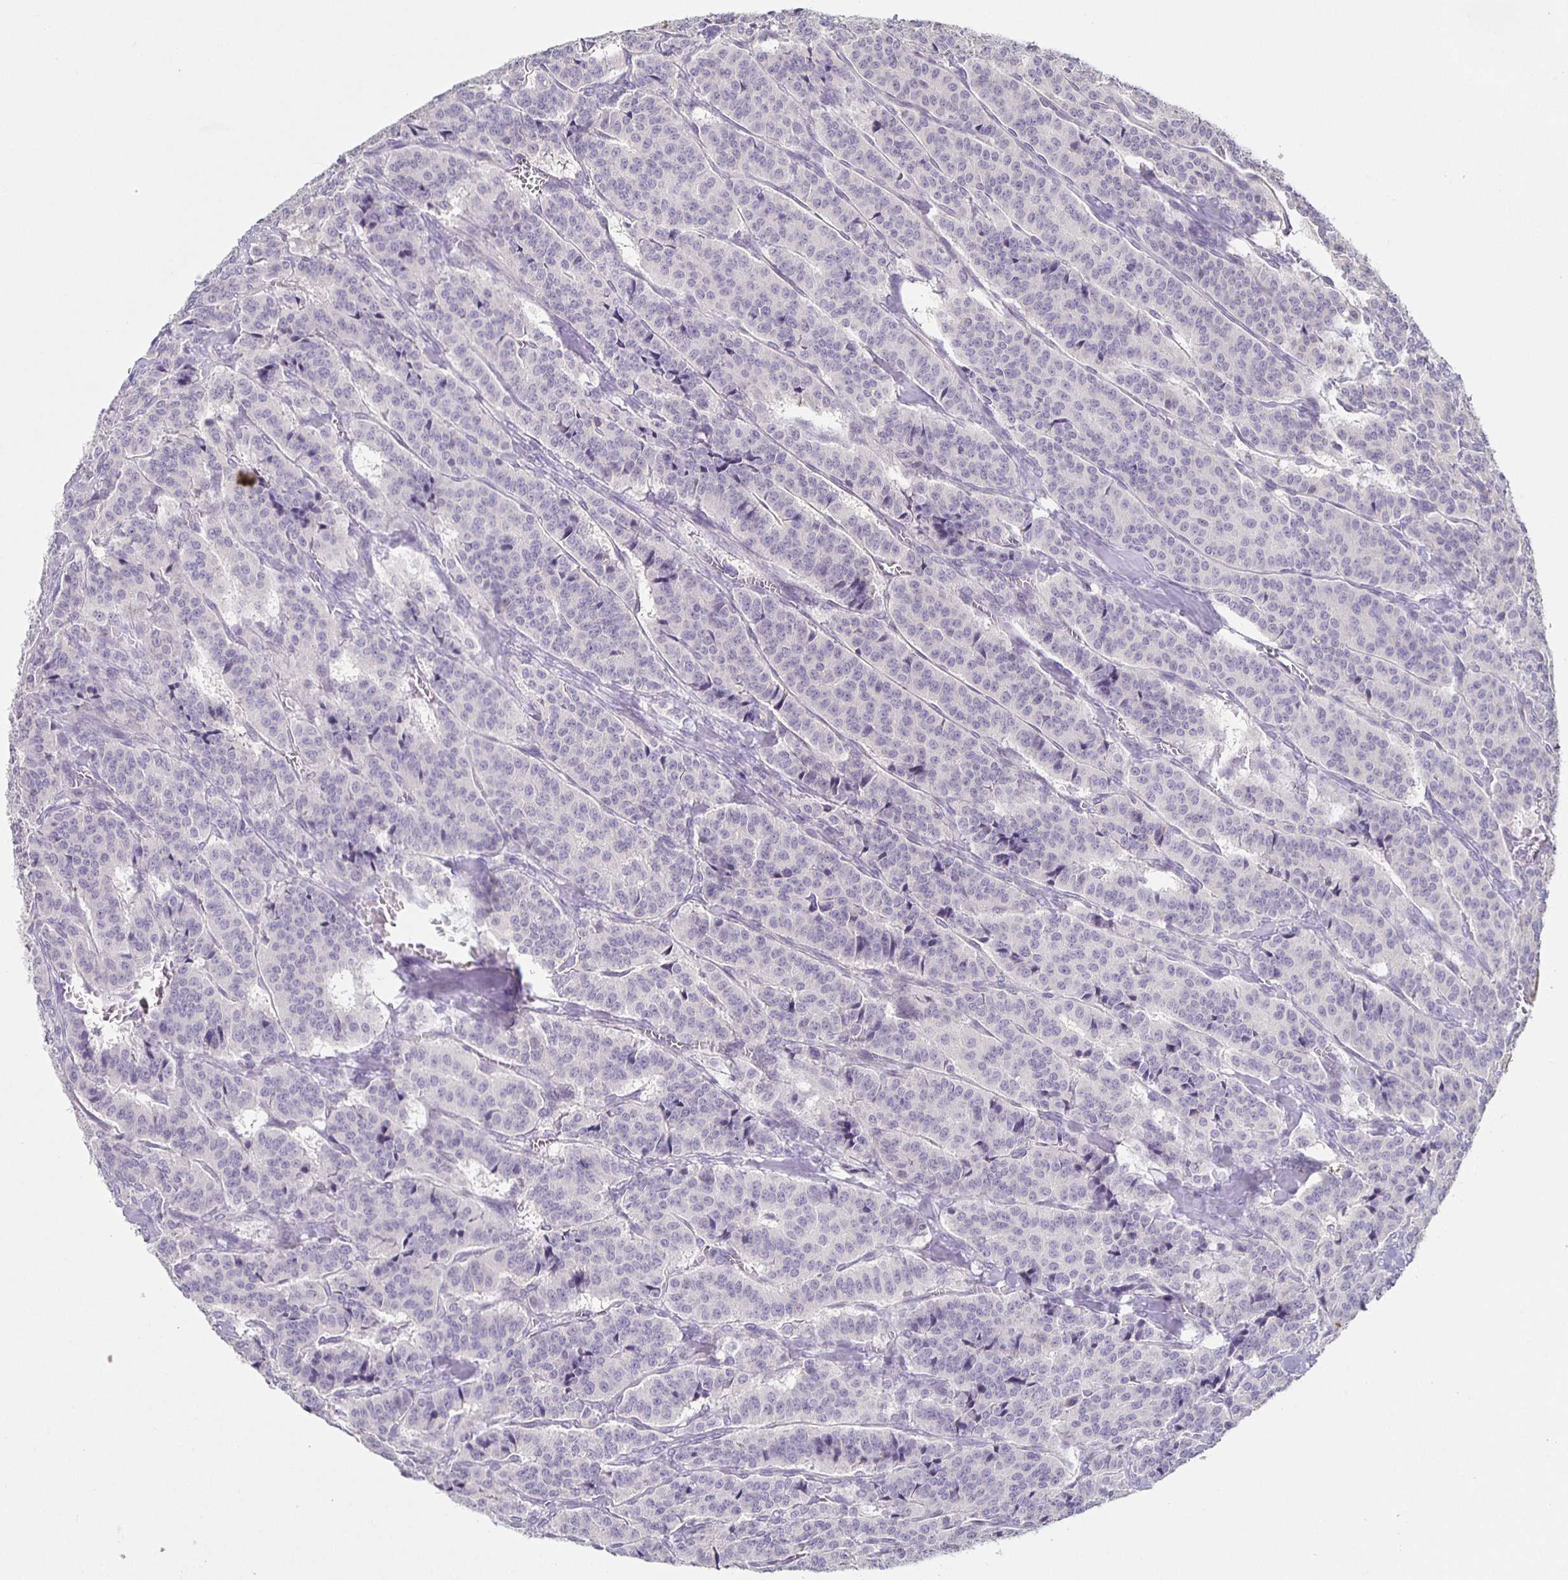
{"staining": {"intensity": "negative", "quantity": "none", "location": "none"}, "tissue": "carcinoid", "cell_type": "Tumor cells", "image_type": "cancer", "snomed": [{"axis": "morphology", "description": "Normal tissue, NOS"}, {"axis": "morphology", "description": "Carcinoid, malignant, NOS"}, {"axis": "topography", "description": "Lung"}], "caption": "This photomicrograph is of malignant carcinoid stained with immunohistochemistry to label a protein in brown with the nuclei are counter-stained blue. There is no staining in tumor cells. (DAB IHC with hematoxylin counter stain).", "gene": "INSL5", "patient": {"sex": "female", "age": 46}}